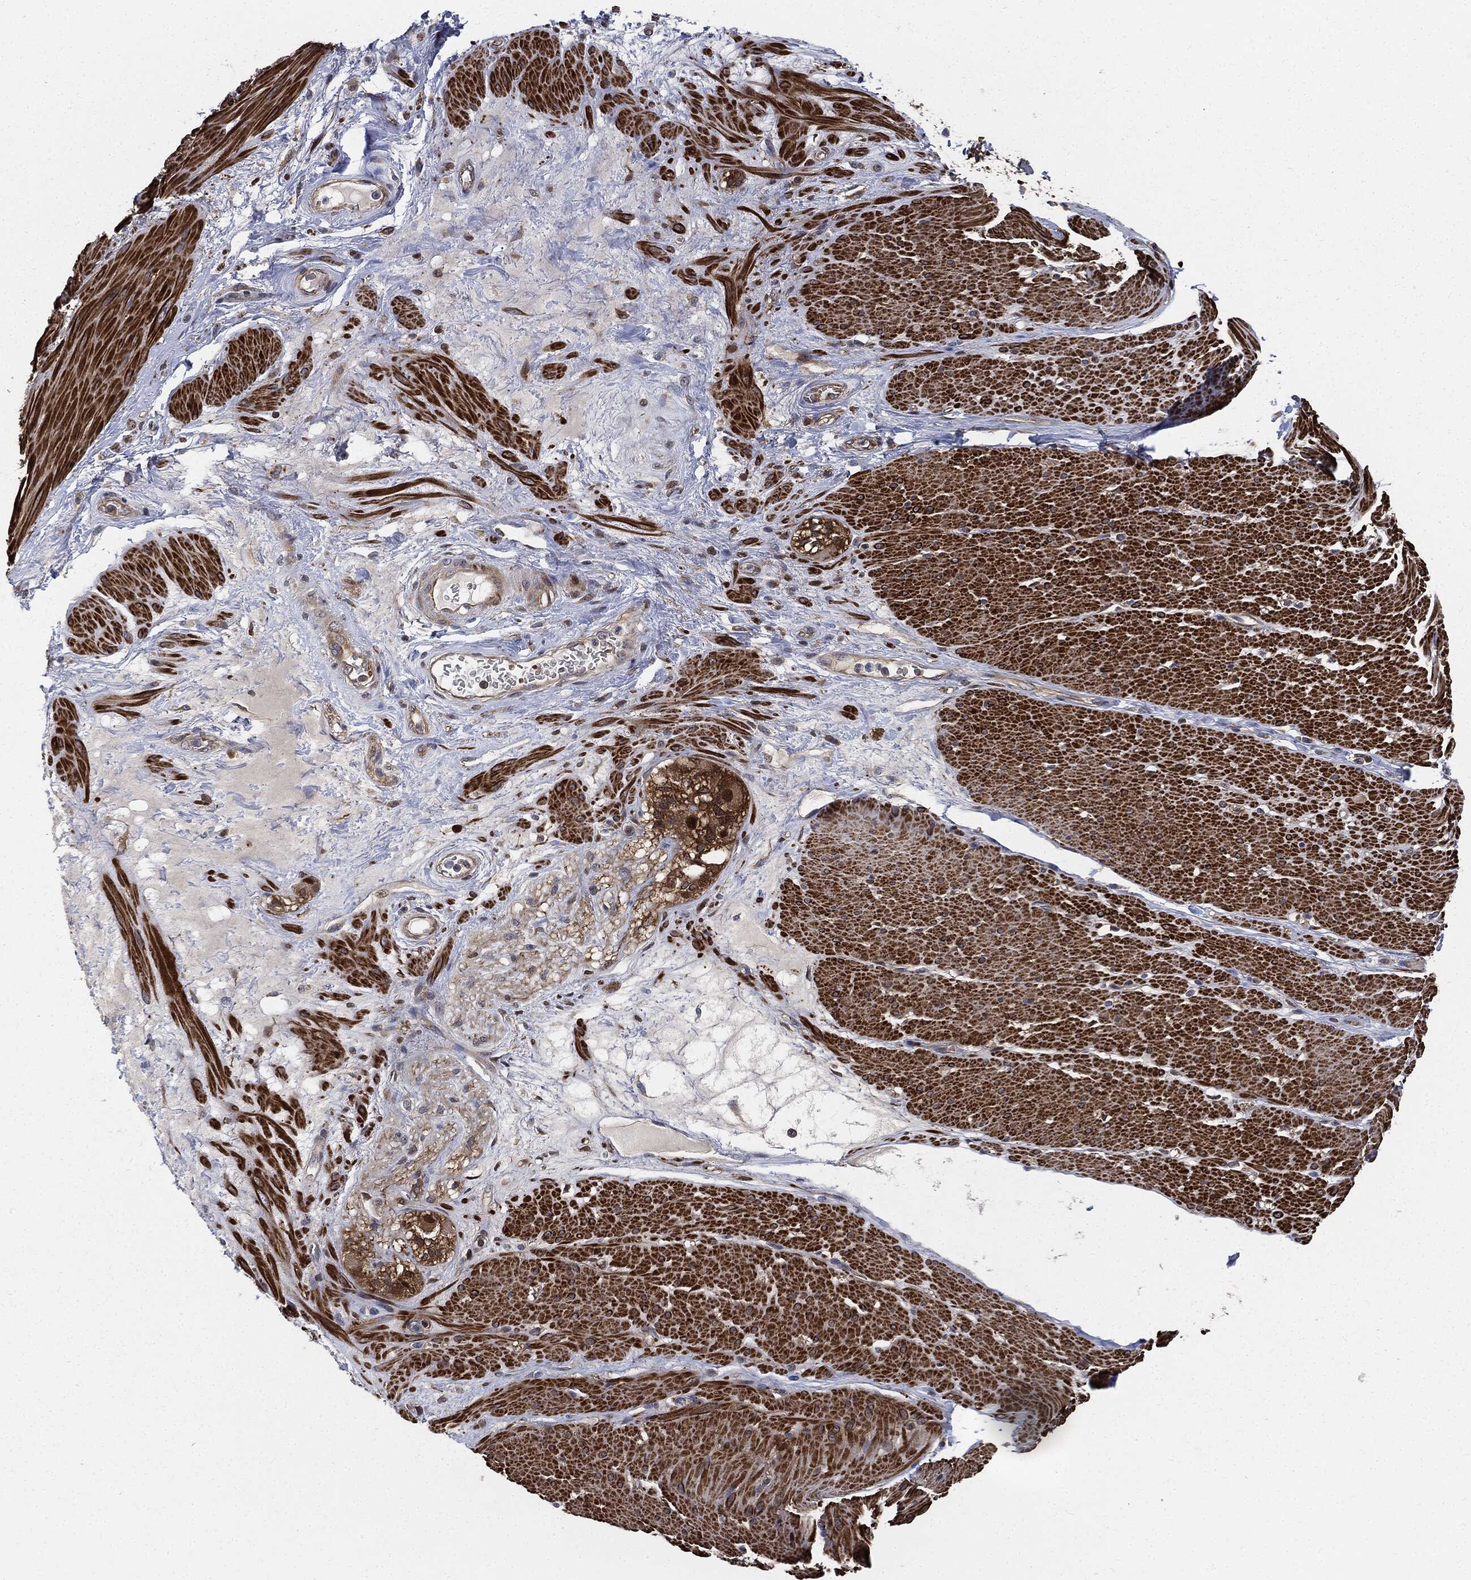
{"staining": {"intensity": "strong", "quantity": ">75%", "location": "cytoplasmic/membranous"}, "tissue": "smooth muscle", "cell_type": "Smooth muscle cells", "image_type": "normal", "snomed": [{"axis": "morphology", "description": "Normal tissue, NOS"}, {"axis": "topography", "description": "Soft tissue"}, {"axis": "topography", "description": "Smooth muscle"}], "caption": "This histopathology image exhibits immunohistochemistry staining of benign human smooth muscle, with high strong cytoplasmic/membranous staining in about >75% of smooth muscle cells.", "gene": "PRDX2", "patient": {"sex": "male", "age": 72}}